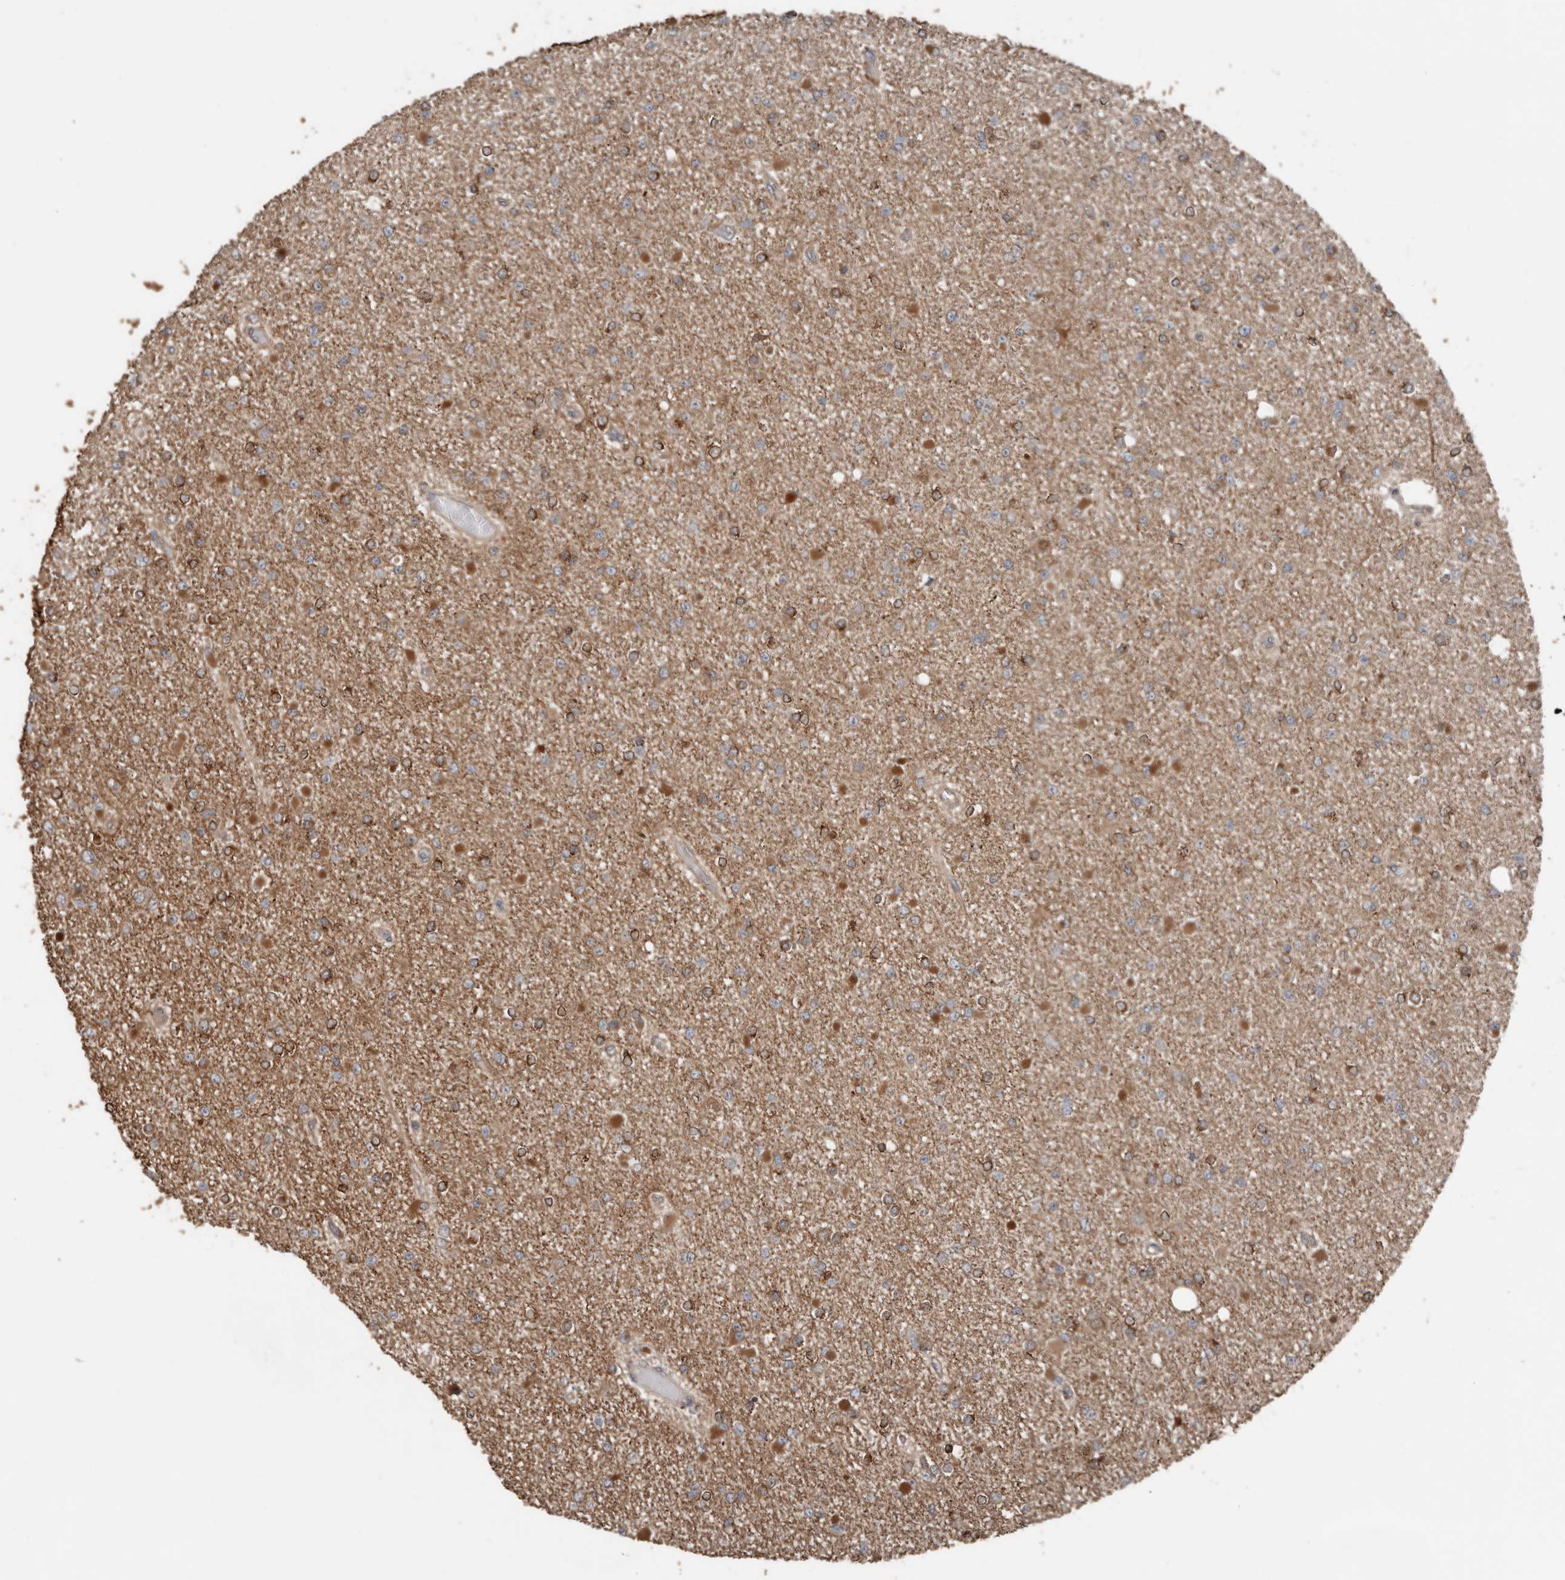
{"staining": {"intensity": "moderate", "quantity": ">75%", "location": "cytoplasmic/membranous"}, "tissue": "glioma", "cell_type": "Tumor cells", "image_type": "cancer", "snomed": [{"axis": "morphology", "description": "Glioma, malignant, Low grade"}, {"axis": "topography", "description": "Brain"}], "caption": "Moderate cytoplasmic/membranous positivity for a protein is seen in about >75% of tumor cells of glioma using IHC.", "gene": "EXOC3L1", "patient": {"sex": "female", "age": 22}}